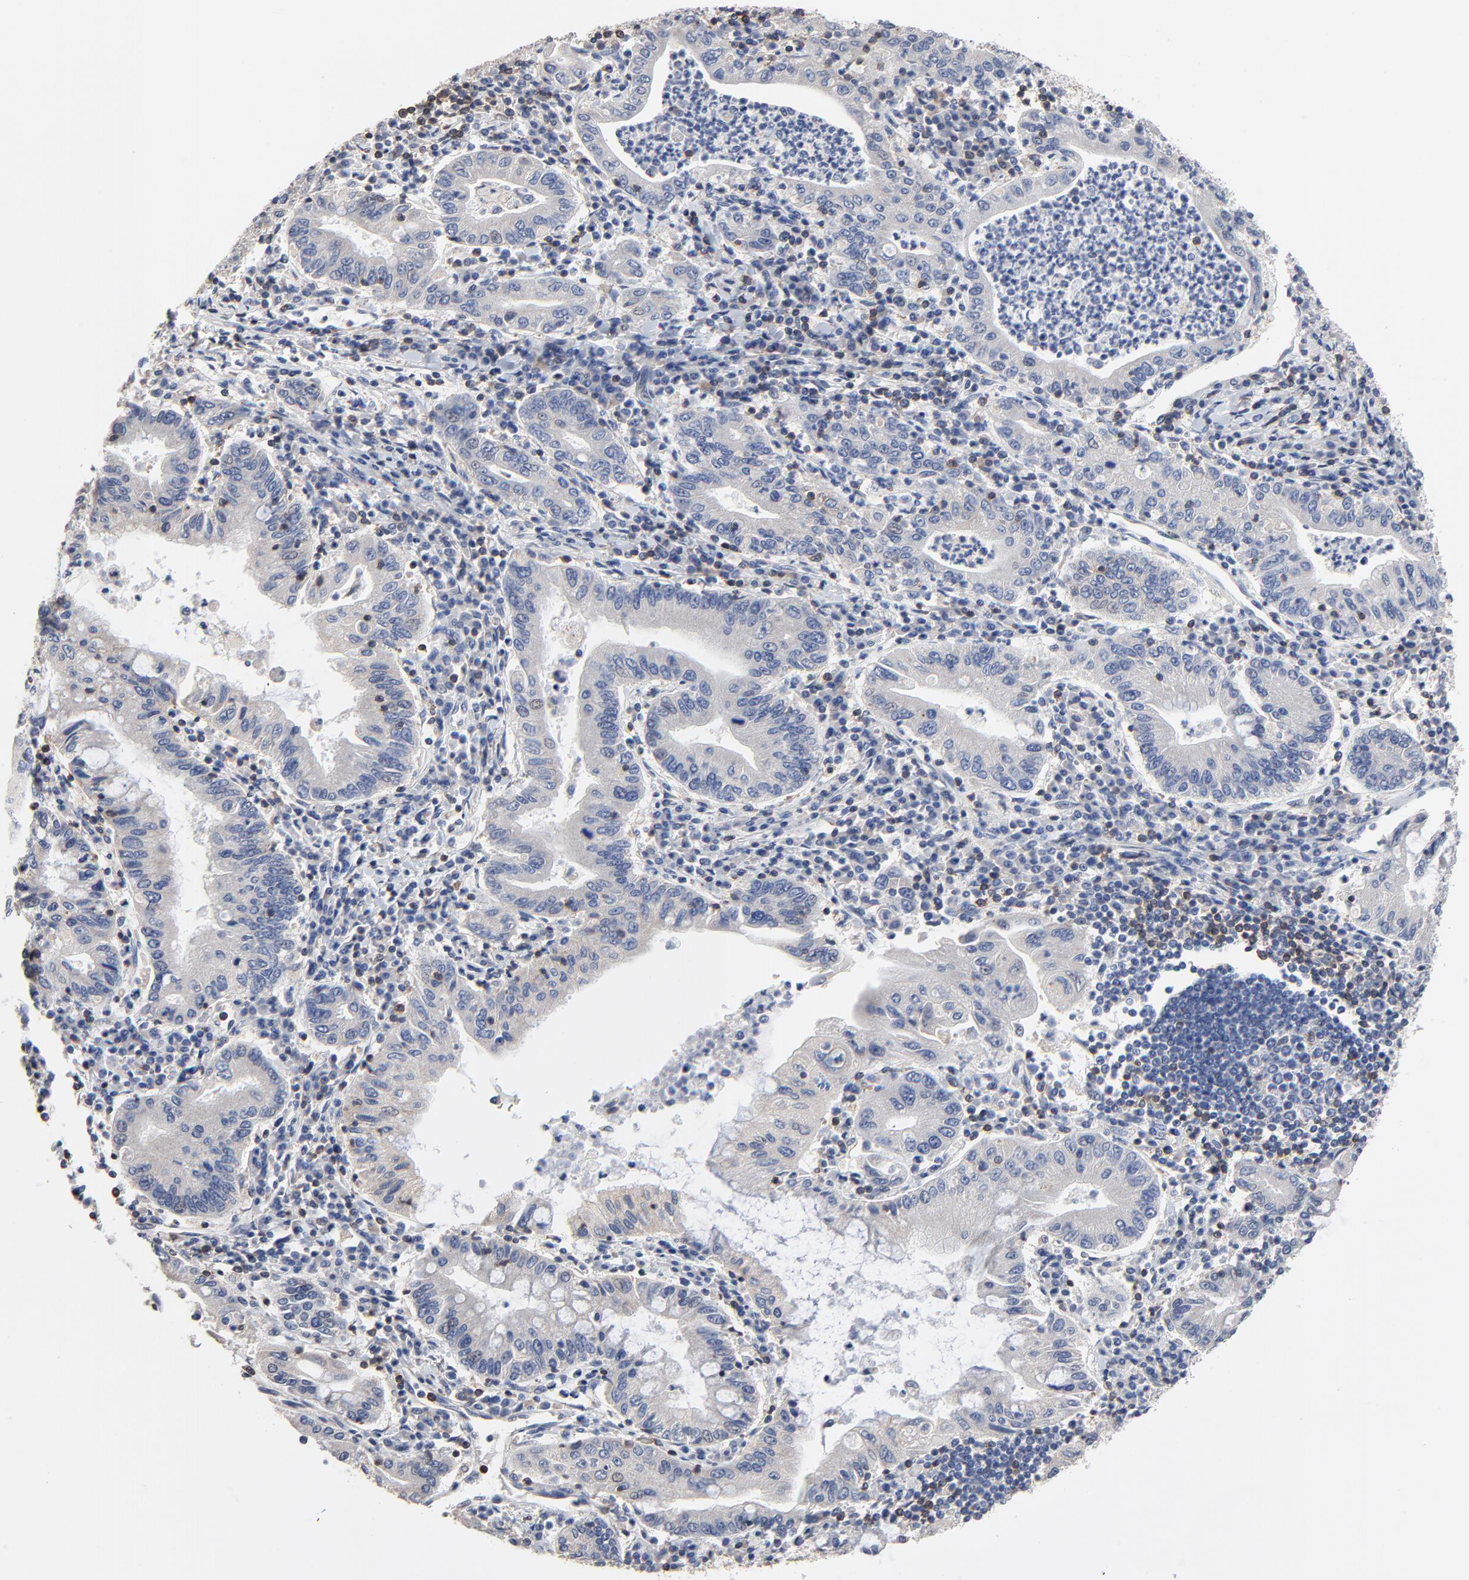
{"staining": {"intensity": "negative", "quantity": "none", "location": "none"}, "tissue": "stomach cancer", "cell_type": "Tumor cells", "image_type": "cancer", "snomed": [{"axis": "morphology", "description": "Normal tissue, NOS"}, {"axis": "morphology", "description": "Adenocarcinoma, NOS"}, {"axis": "topography", "description": "Esophagus"}, {"axis": "topography", "description": "Stomach, upper"}, {"axis": "topography", "description": "Peripheral nerve tissue"}], "caption": "A micrograph of human stomach cancer (adenocarcinoma) is negative for staining in tumor cells.", "gene": "SKAP1", "patient": {"sex": "male", "age": 62}}